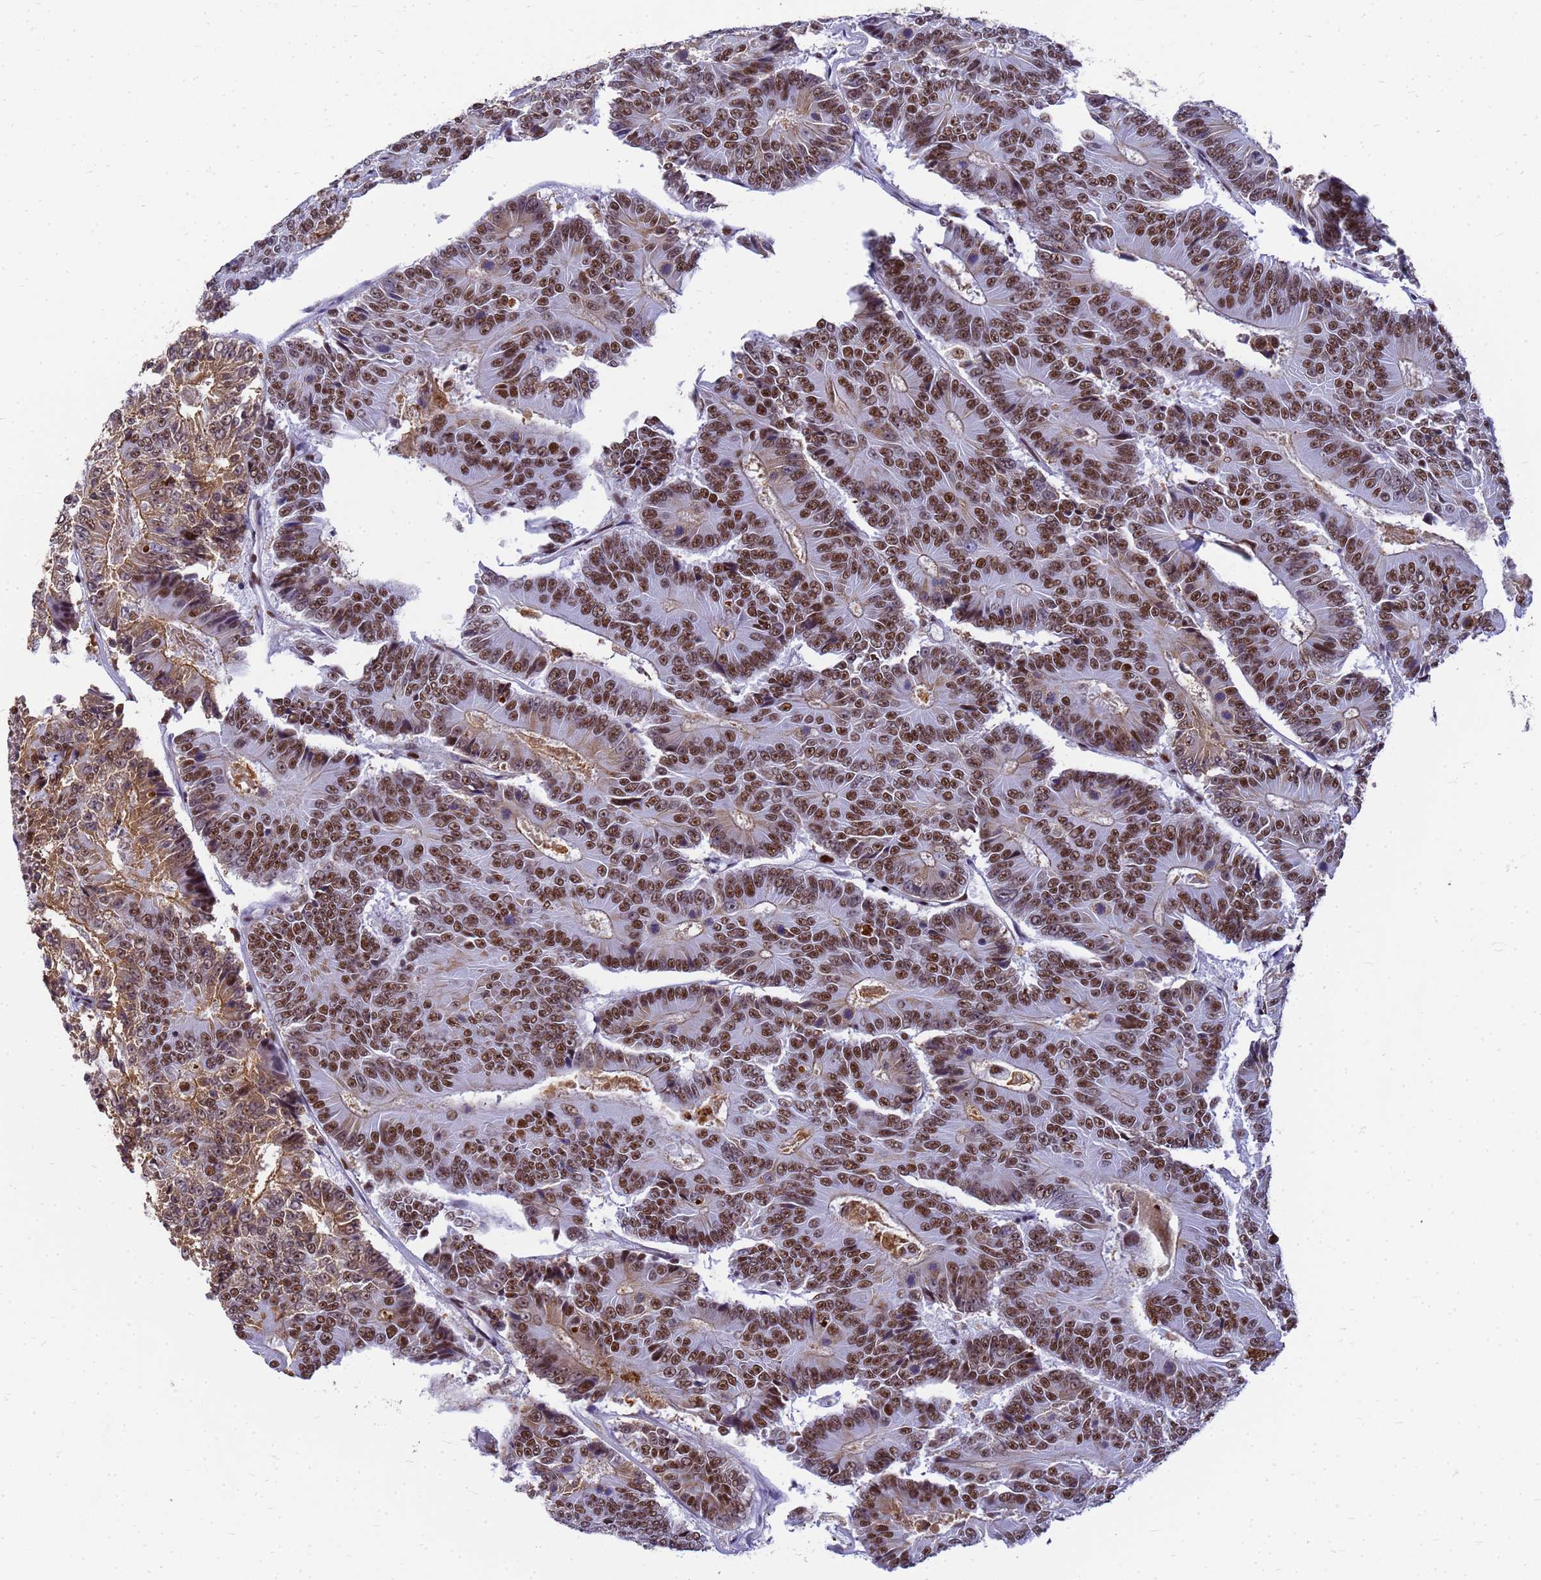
{"staining": {"intensity": "strong", "quantity": ">75%", "location": "nuclear"}, "tissue": "colorectal cancer", "cell_type": "Tumor cells", "image_type": "cancer", "snomed": [{"axis": "morphology", "description": "Adenocarcinoma, NOS"}, {"axis": "topography", "description": "Colon"}], "caption": "DAB immunohistochemical staining of colorectal cancer (adenocarcinoma) shows strong nuclear protein positivity in about >75% of tumor cells.", "gene": "SART3", "patient": {"sex": "male", "age": 83}}